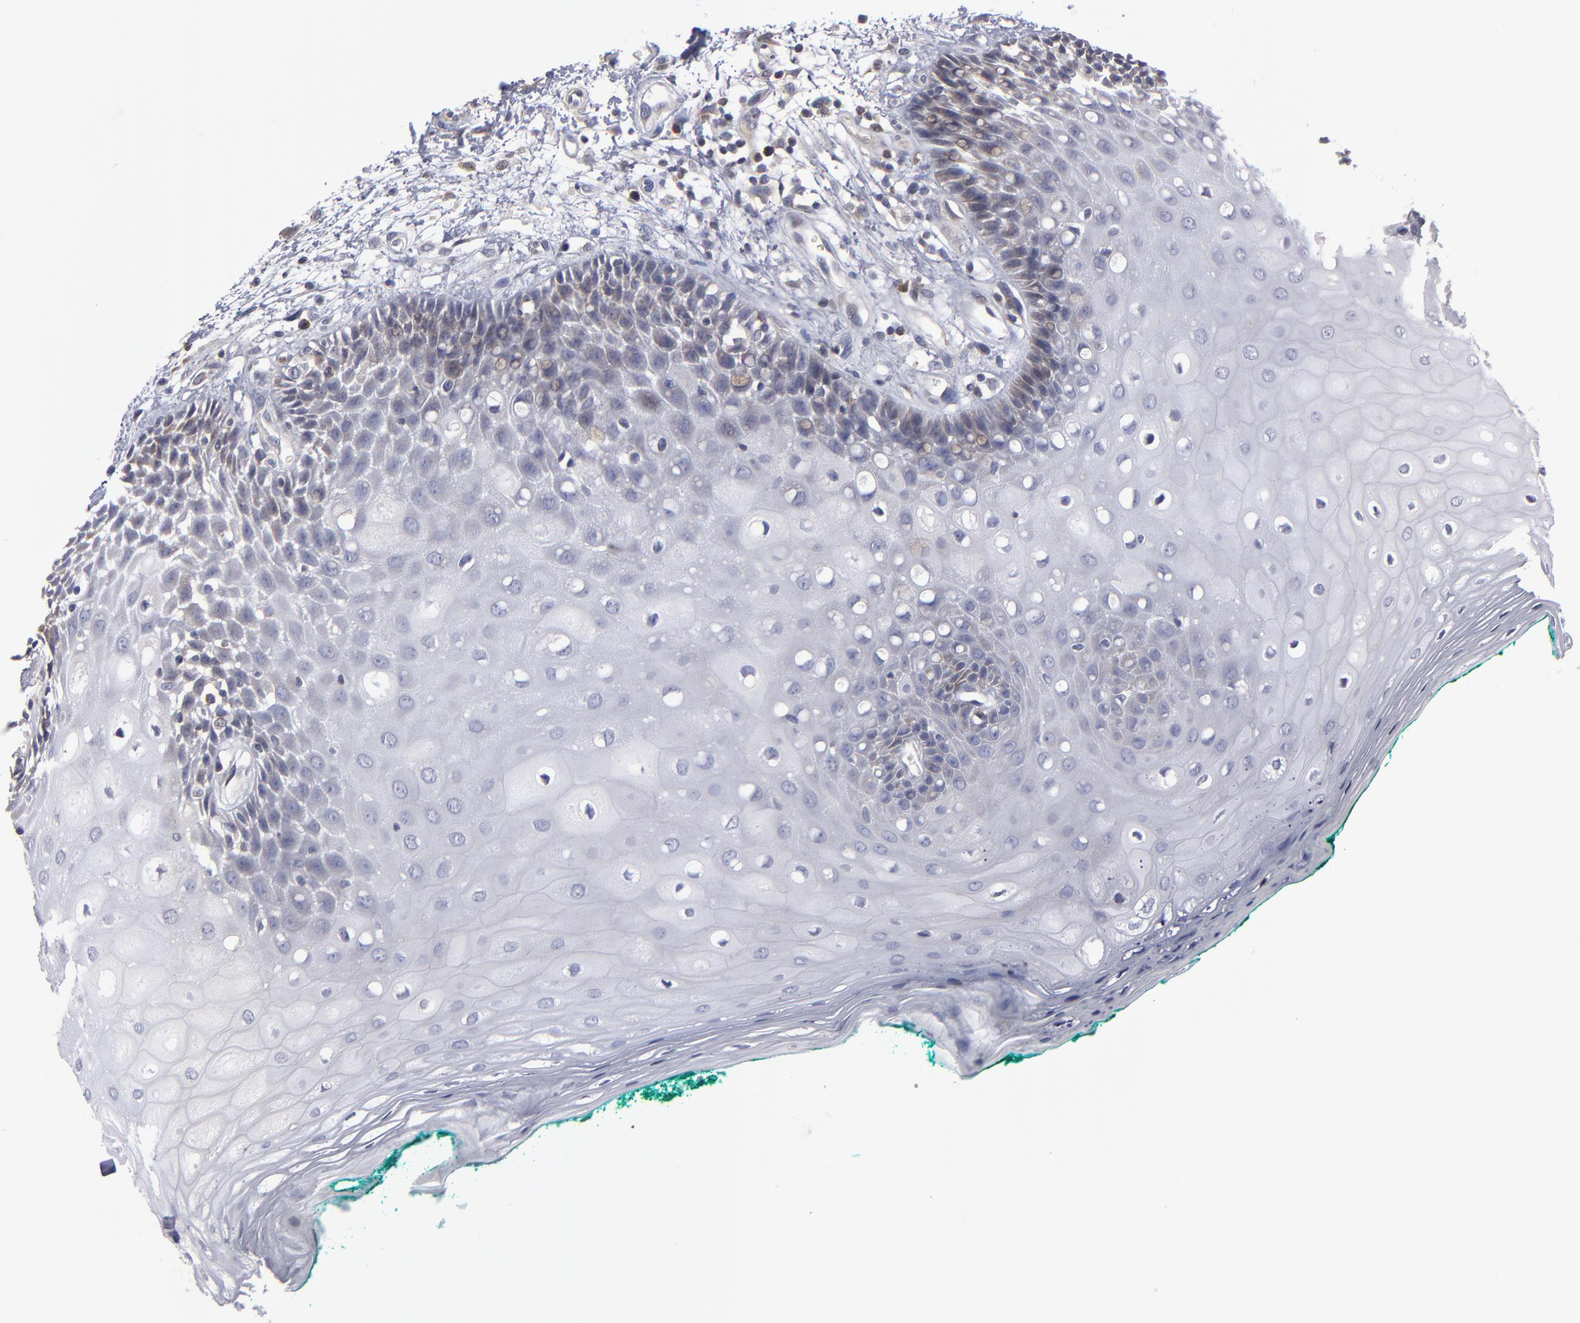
{"staining": {"intensity": "weak", "quantity": "<25%", "location": "cytoplasmic/membranous"}, "tissue": "oral mucosa", "cell_type": "Squamous epithelial cells", "image_type": "normal", "snomed": [{"axis": "morphology", "description": "Normal tissue, NOS"}, {"axis": "morphology", "description": "Squamous cell carcinoma, NOS"}, {"axis": "topography", "description": "Skeletal muscle"}, {"axis": "topography", "description": "Oral tissue"}, {"axis": "topography", "description": "Head-Neck"}], "caption": "Micrograph shows no protein staining in squamous epithelial cells of benign oral mucosa. (DAB IHC with hematoxylin counter stain).", "gene": "CEP97", "patient": {"sex": "female", "age": 84}}